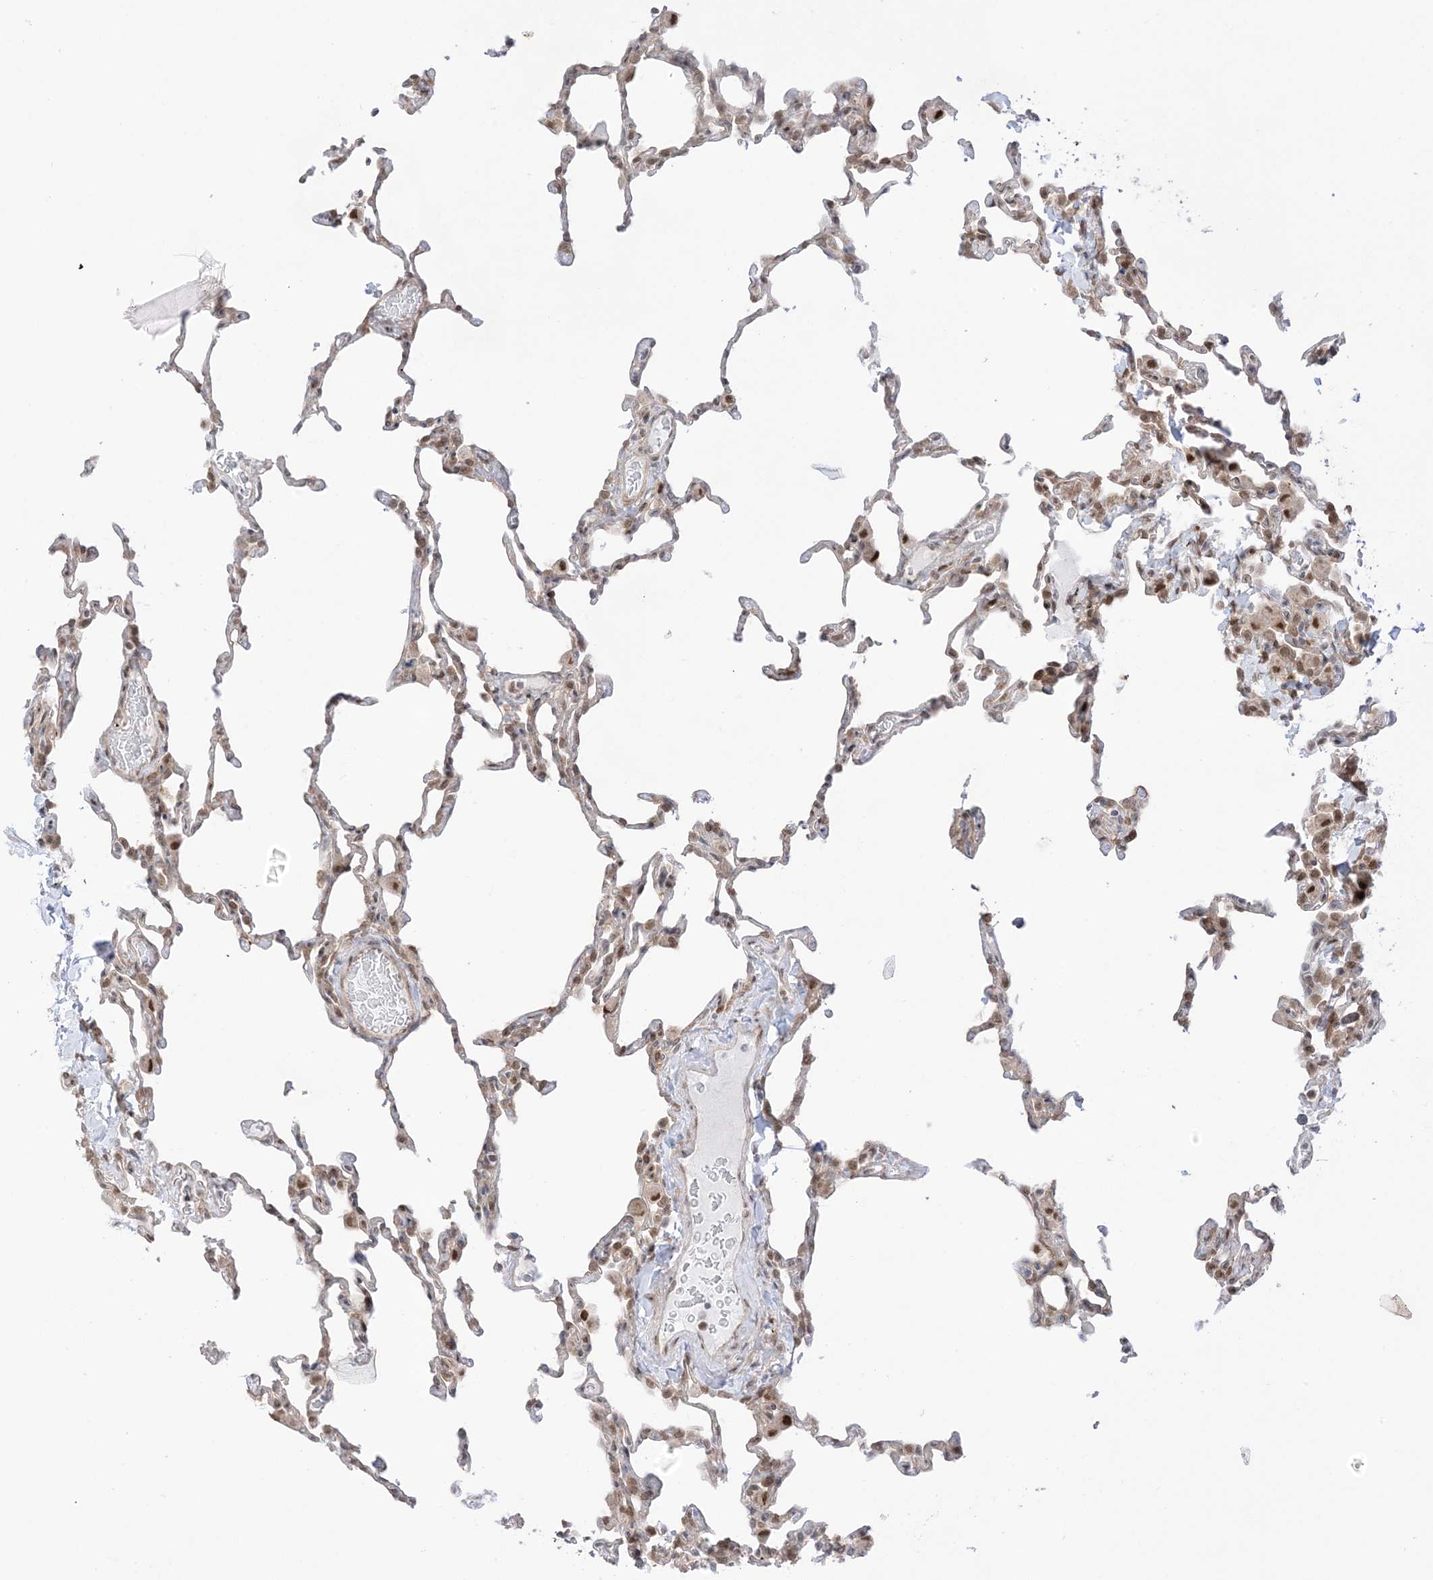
{"staining": {"intensity": "weak", "quantity": "25%-75%", "location": "cytoplasmic/membranous,nuclear"}, "tissue": "lung", "cell_type": "Alveolar cells", "image_type": "normal", "snomed": [{"axis": "morphology", "description": "Normal tissue, NOS"}, {"axis": "topography", "description": "Lung"}], "caption": "Protein staining displays weak cytoplasmic/membranous,nuclear positivity in approximately 25%-75% of alveolar cells in benign lung. (DAB IHC, brown staining for protein, blue staining for nuclei).", "gene": "UBE2E2", "patient": {"sex": "male", "age": 20}}